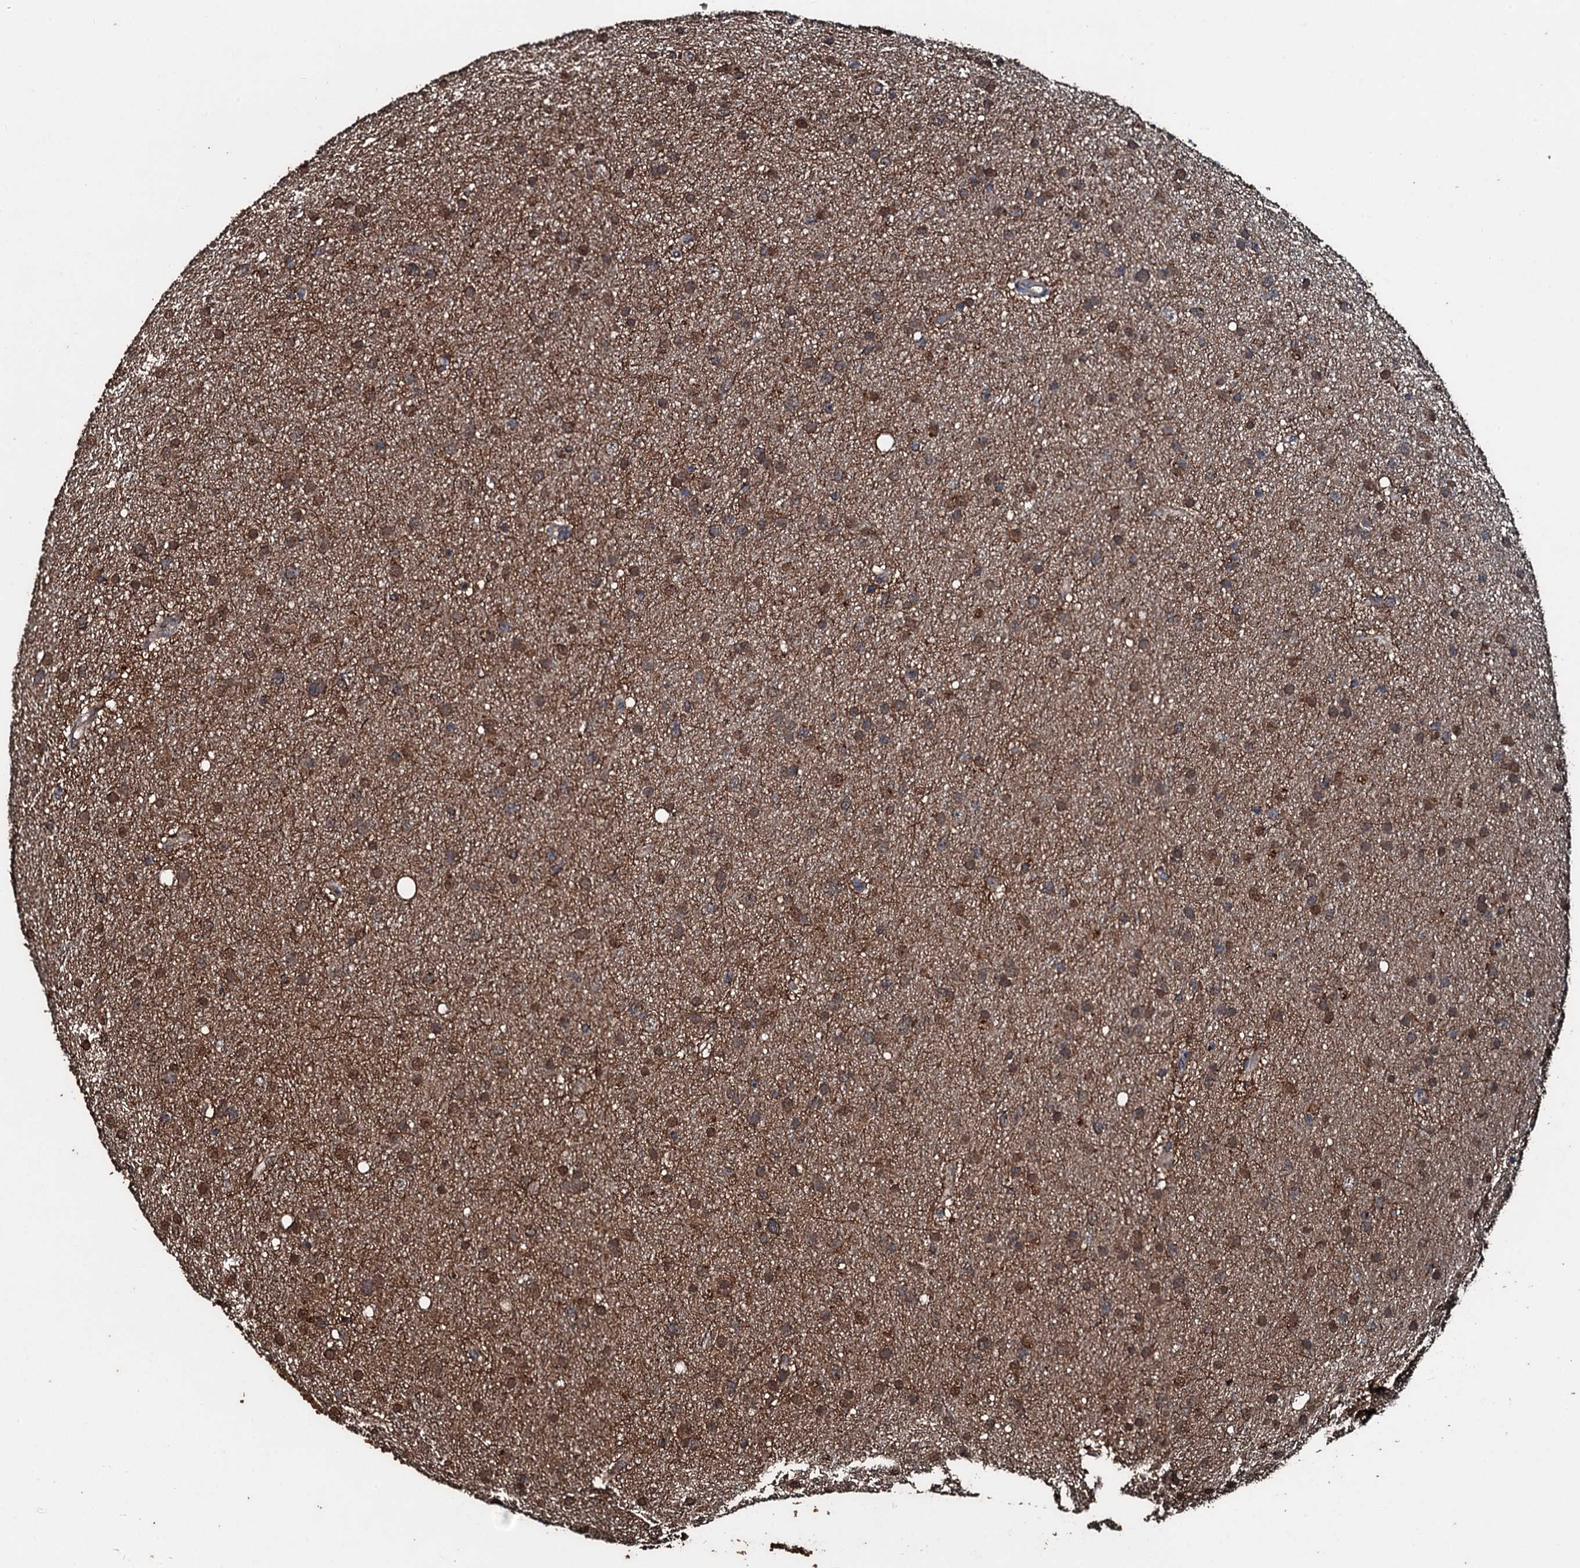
{"staining": {"intensity": "moderate", "quantity": ">75%", "location": "cytoplasmic/membranous,nuclear"}, "tissue": "glioma", "cell_type": "Tumor cells", "image_type": "cancer", "snomed": [{"axis": "morphology", "description": "Glioma, malignant, Low grade"}, {"axis": "topography", "description": "Cerebral cortex"}], "caption": "Immunohistochemical staining of malignant glioma (low-grade) displays medium levels of moderate cytoplasmic/membranous and nuclear protein positivity in approximately >75% of tumor cells.", "gene": "FAAP24", "patient": {"sex": "female", "age": 39}}